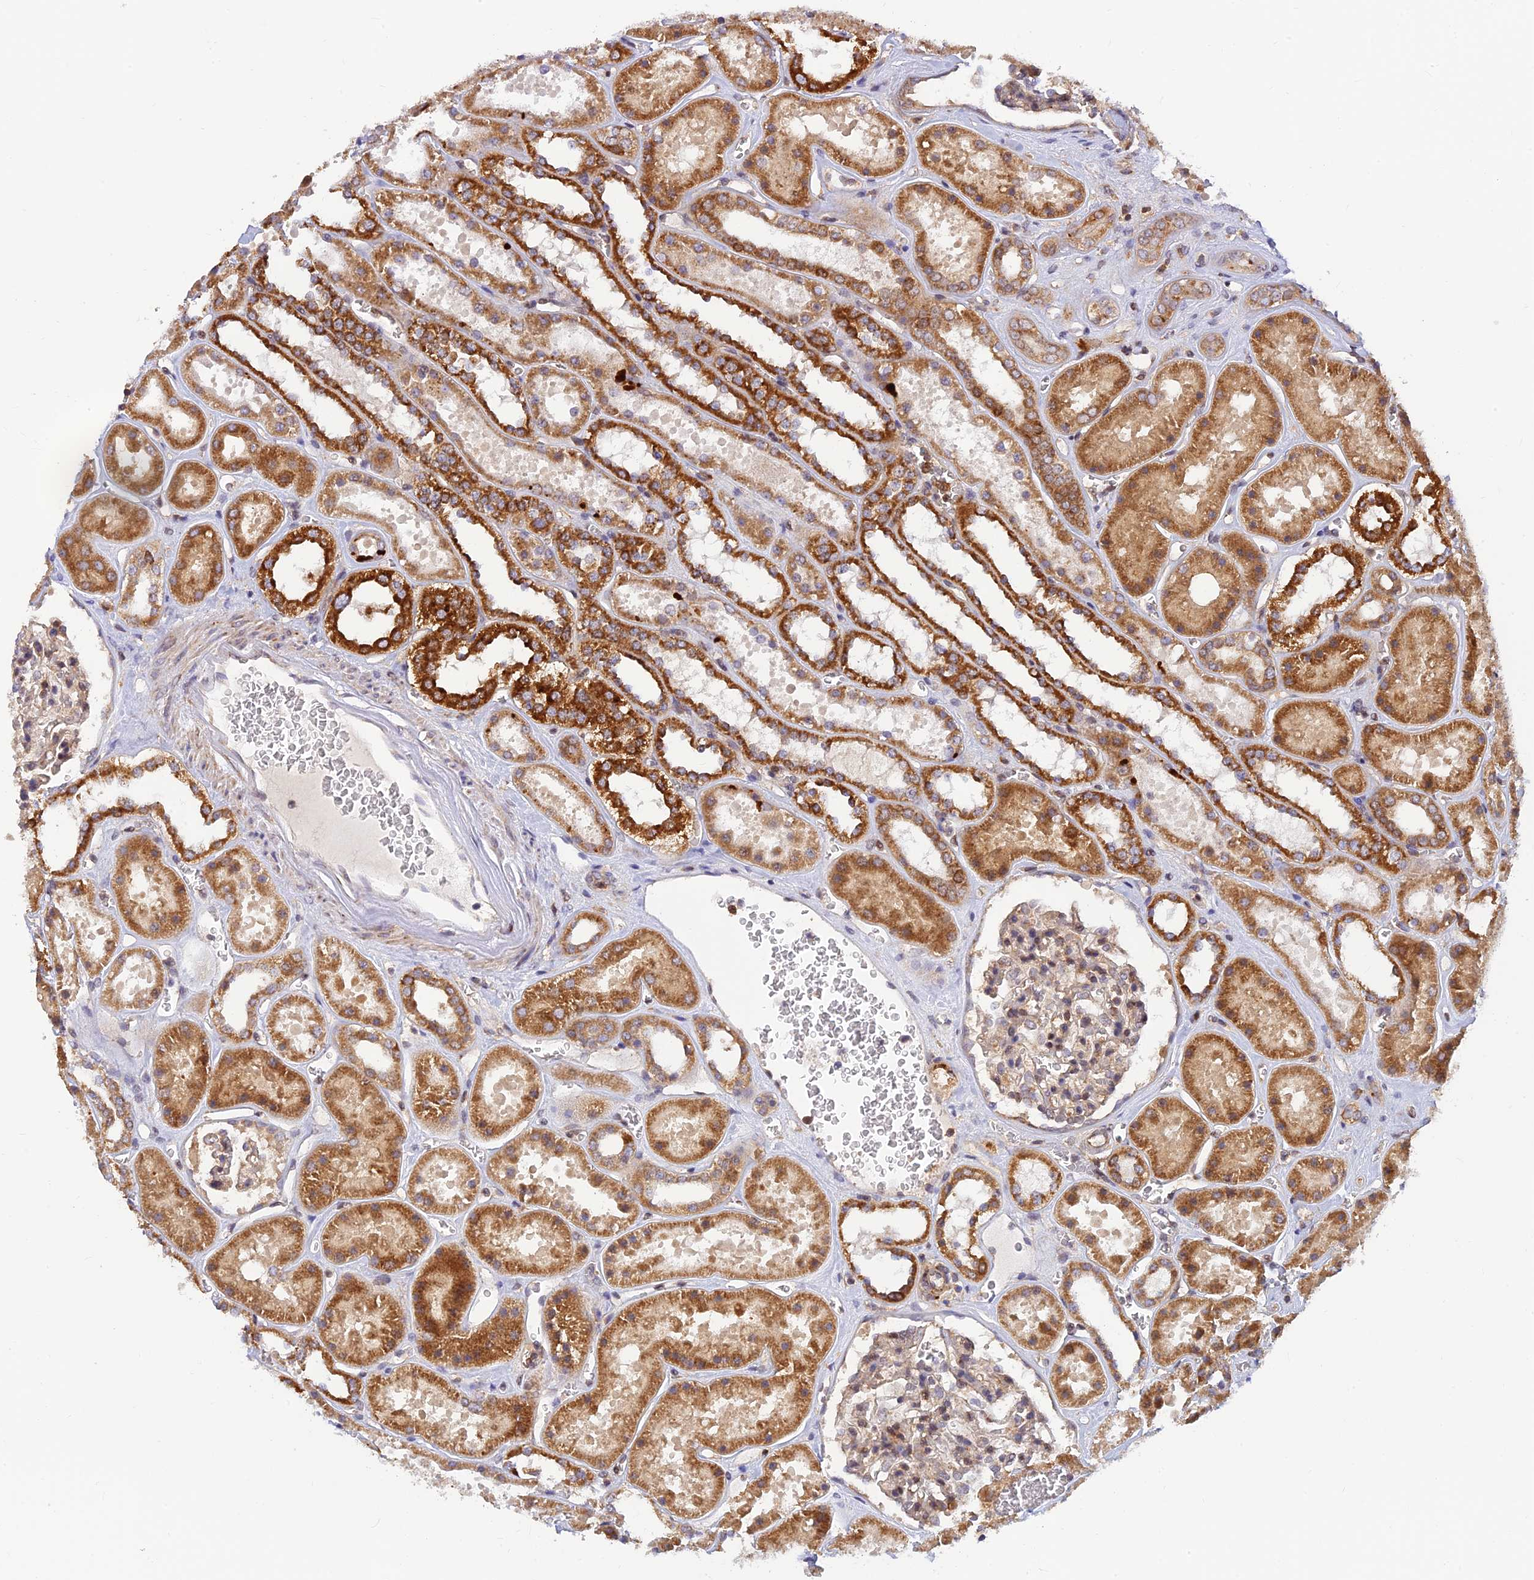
{"staining": {"intensity": "moderate", "quantity": "<25%", "location": "cytoplasmic/membranous"}, "tissue": "kidney", "cell_type": "Cells in glomeruli", "image_type": "normal", "snomed": [{"axis": "morphology", "description": "Normal tissue, NOS"}, {"axis": "topography", "description": "Kidney"}], "caption": "Immunohistochemistry (IHC) staining of normal kidney, which reveals low levels of moderate cytoplasmic/membranous staining in about <25% of cells in glomeruli indicating moderate cytoplasmic/membranous protein expression. The staining was performed using DAB (brown) for protein detection and nuclei were counterstained in hematoxylin (blue).", "gene": "LYSMD2", "patient": {"sex": "female", "age": 41}}